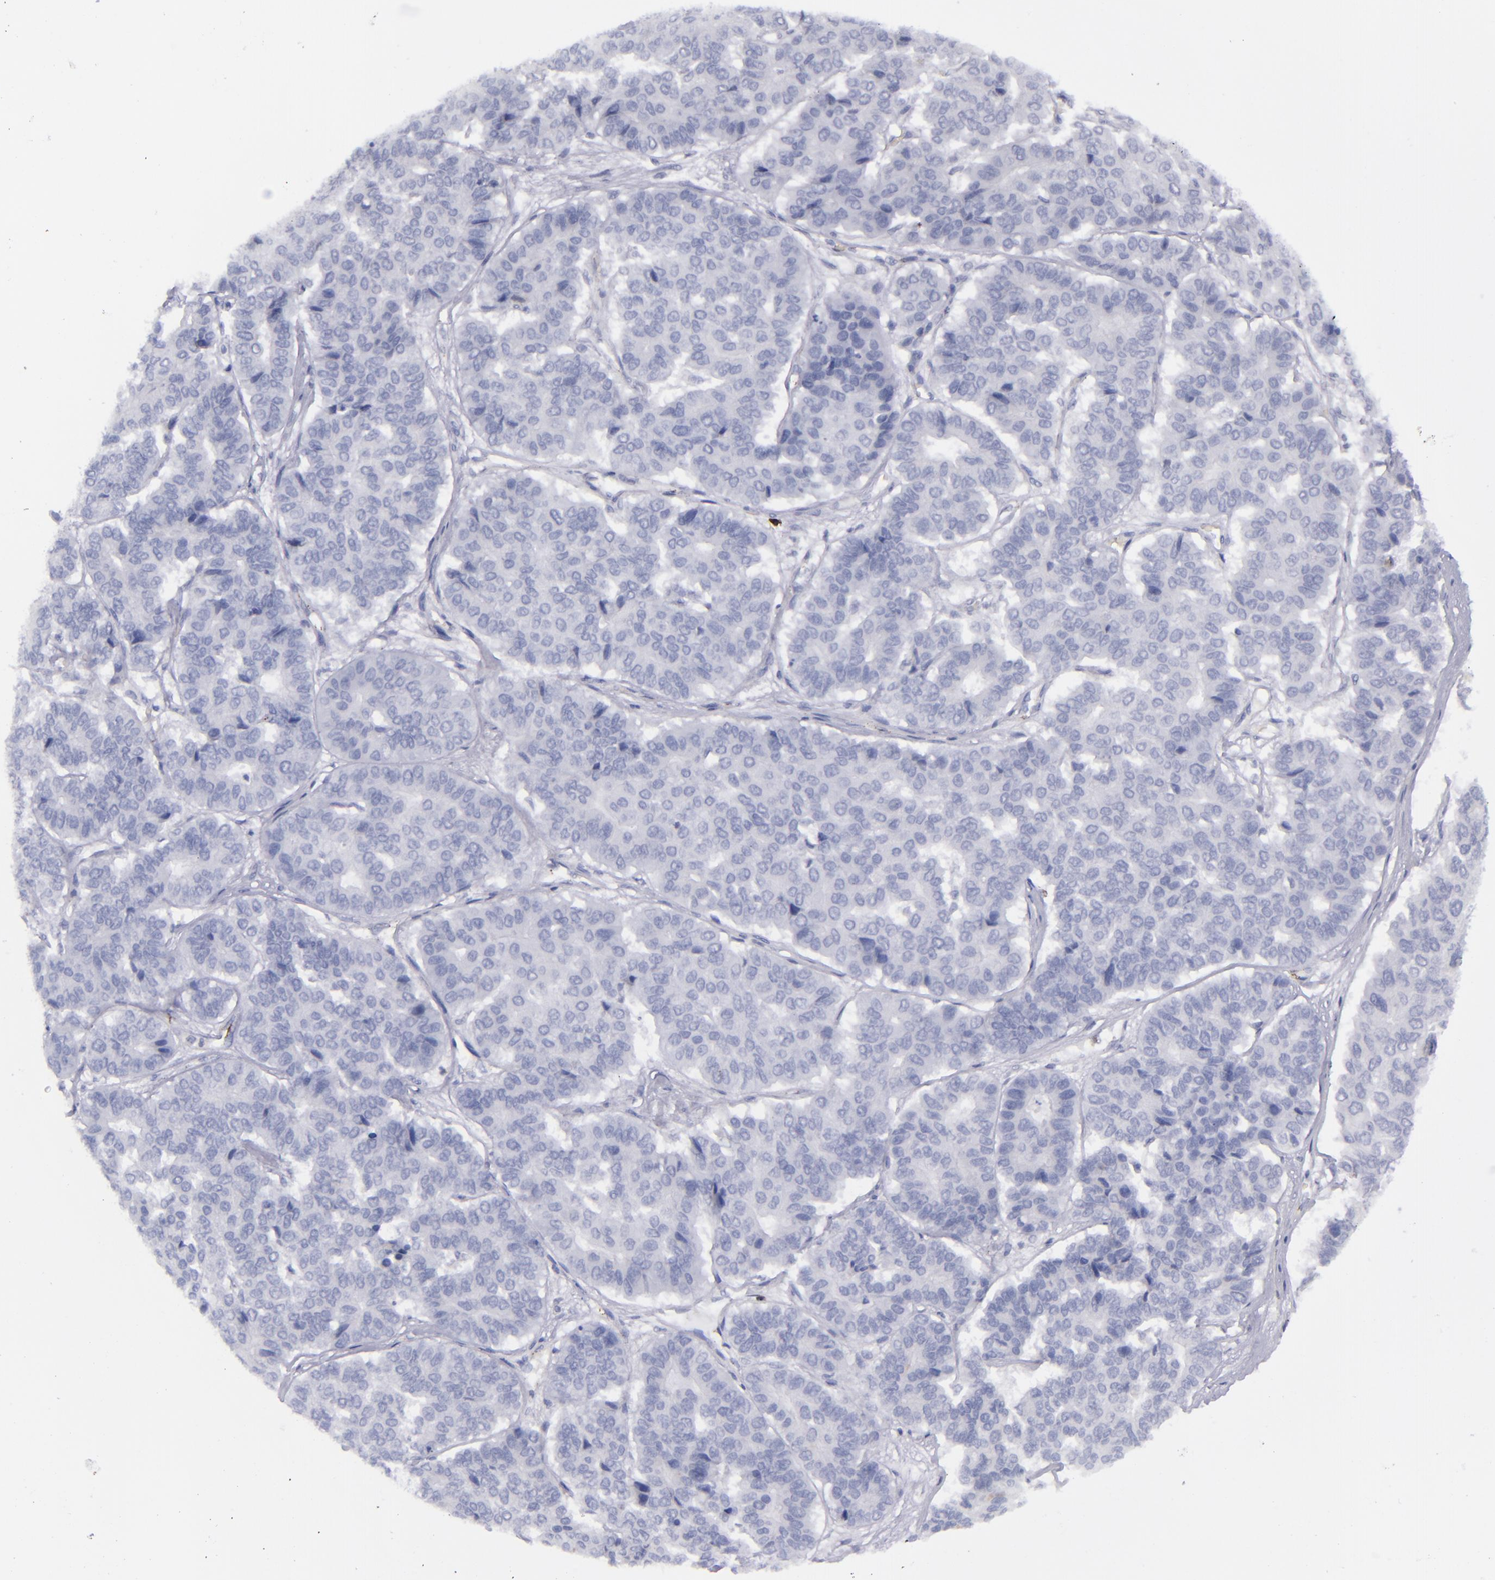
{"staining": {"intensity": "negative", "quantity": "none", "location": "none"}, "tissue": "pancreatic cancer", "cell_type": "Tumor cells", "image_type": "cancer", "snomed": [{"axis": "morphology", "description": "Adenocarcinoma, NOS"}, {"axis": "topography", "description": "Pancreas"}], "caption": "DAB (3,3'-diaminobenzidine) immunohistochemical staining of pancreatic adenocarcinoma exhibits no significant expression in tumor cells.", "gene": "CD27", "patient": {"sex": "male", "age": 50}}